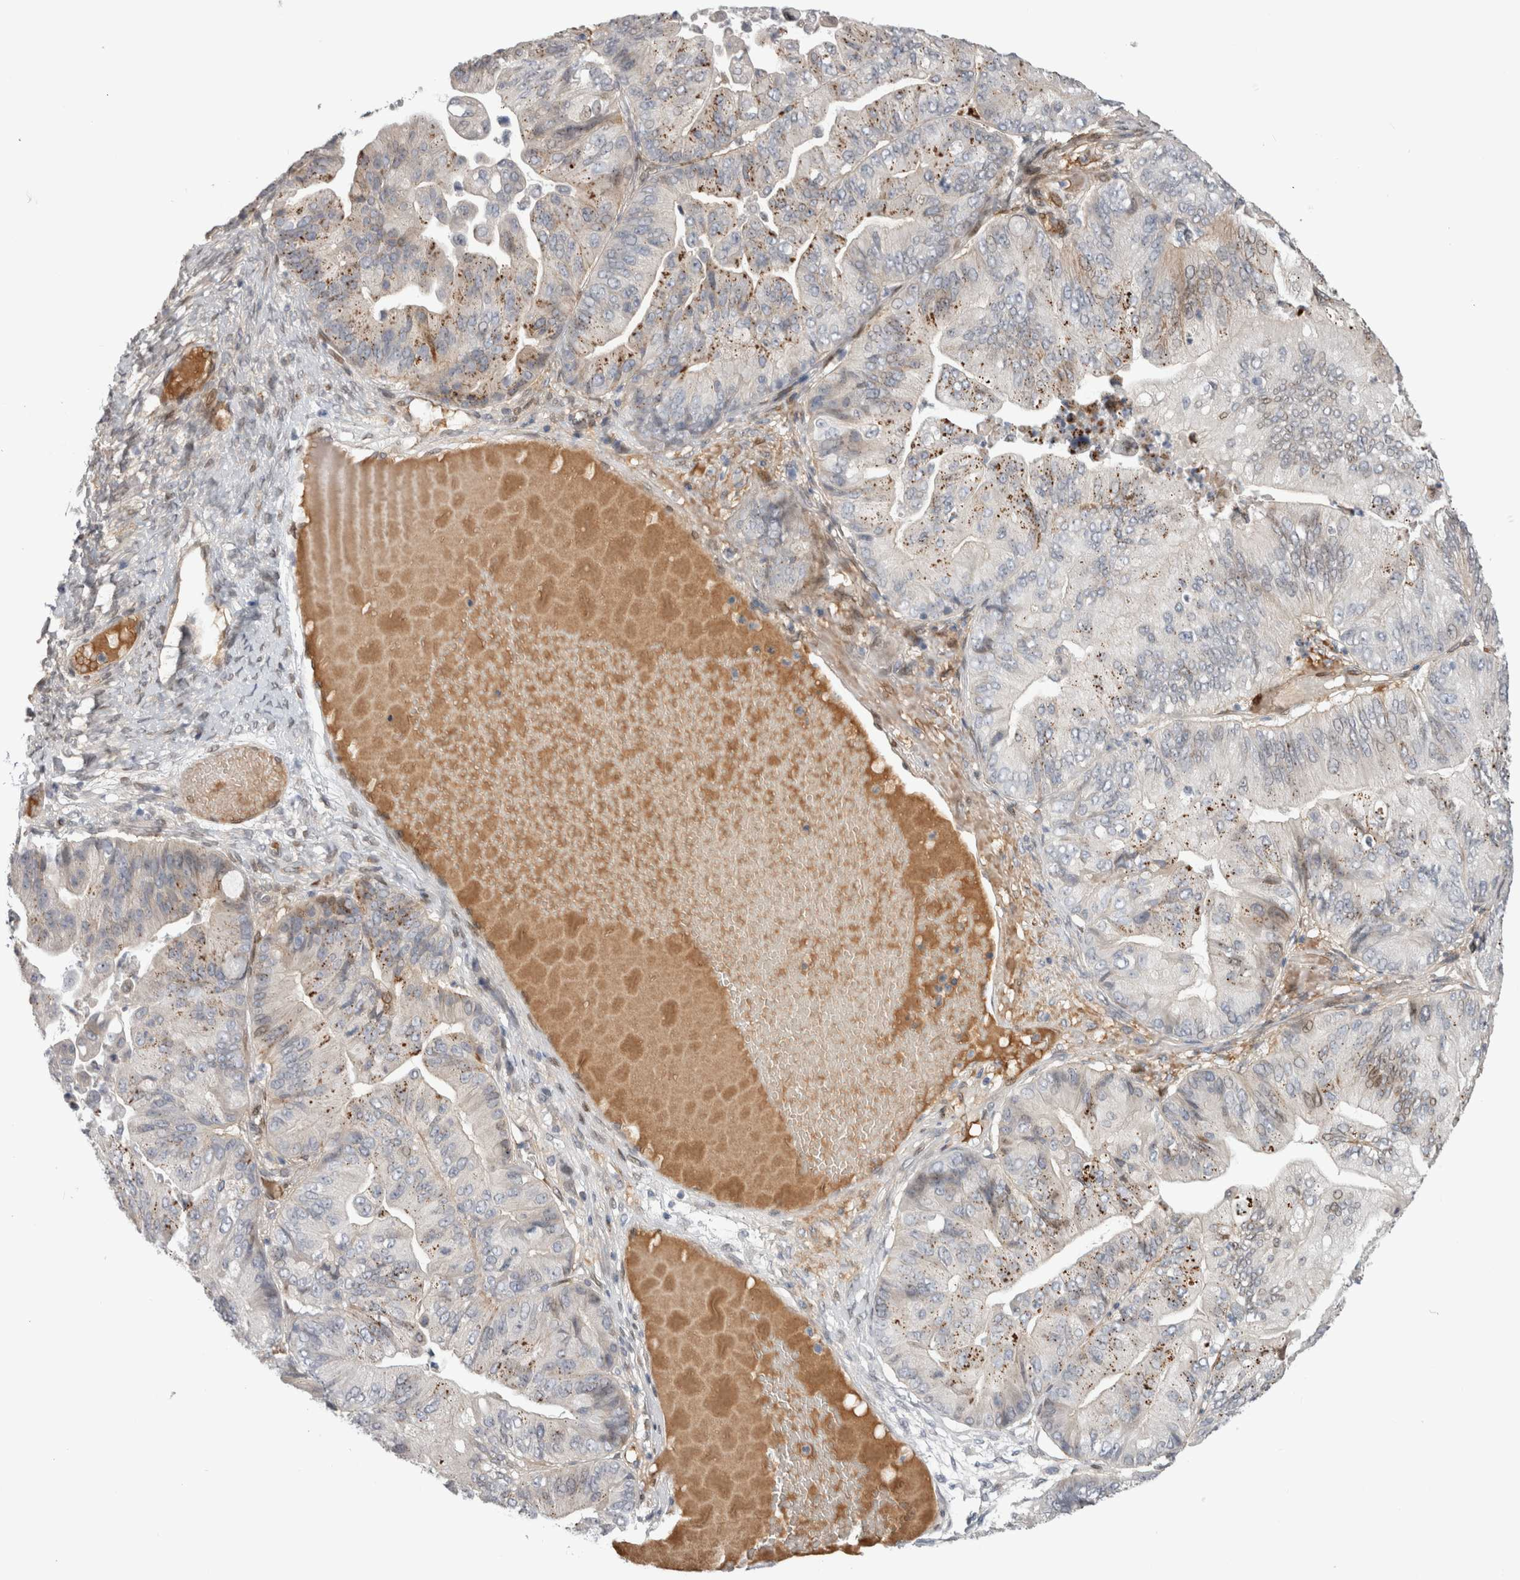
{"staining": {"intensity": "weak", "quantity": "<25%", "location": "nuclear"}, "tissue": "ovarian cancer", "cell_type": "Tumor cells", "image_type": "cancer", "snomed": [{"axis": "morphology", "description": "Cystadenocarcinoma, mucinous, NOS"}, {"axis": "topography", "description": "Ovary"}], "caption": "Image shows no significant protein positivity in tumor cells of ovarian cancer (mucinous cystadenocarcinoma).", "gene": "DMTN", "patient": {"sex": "female", "age": 61}}